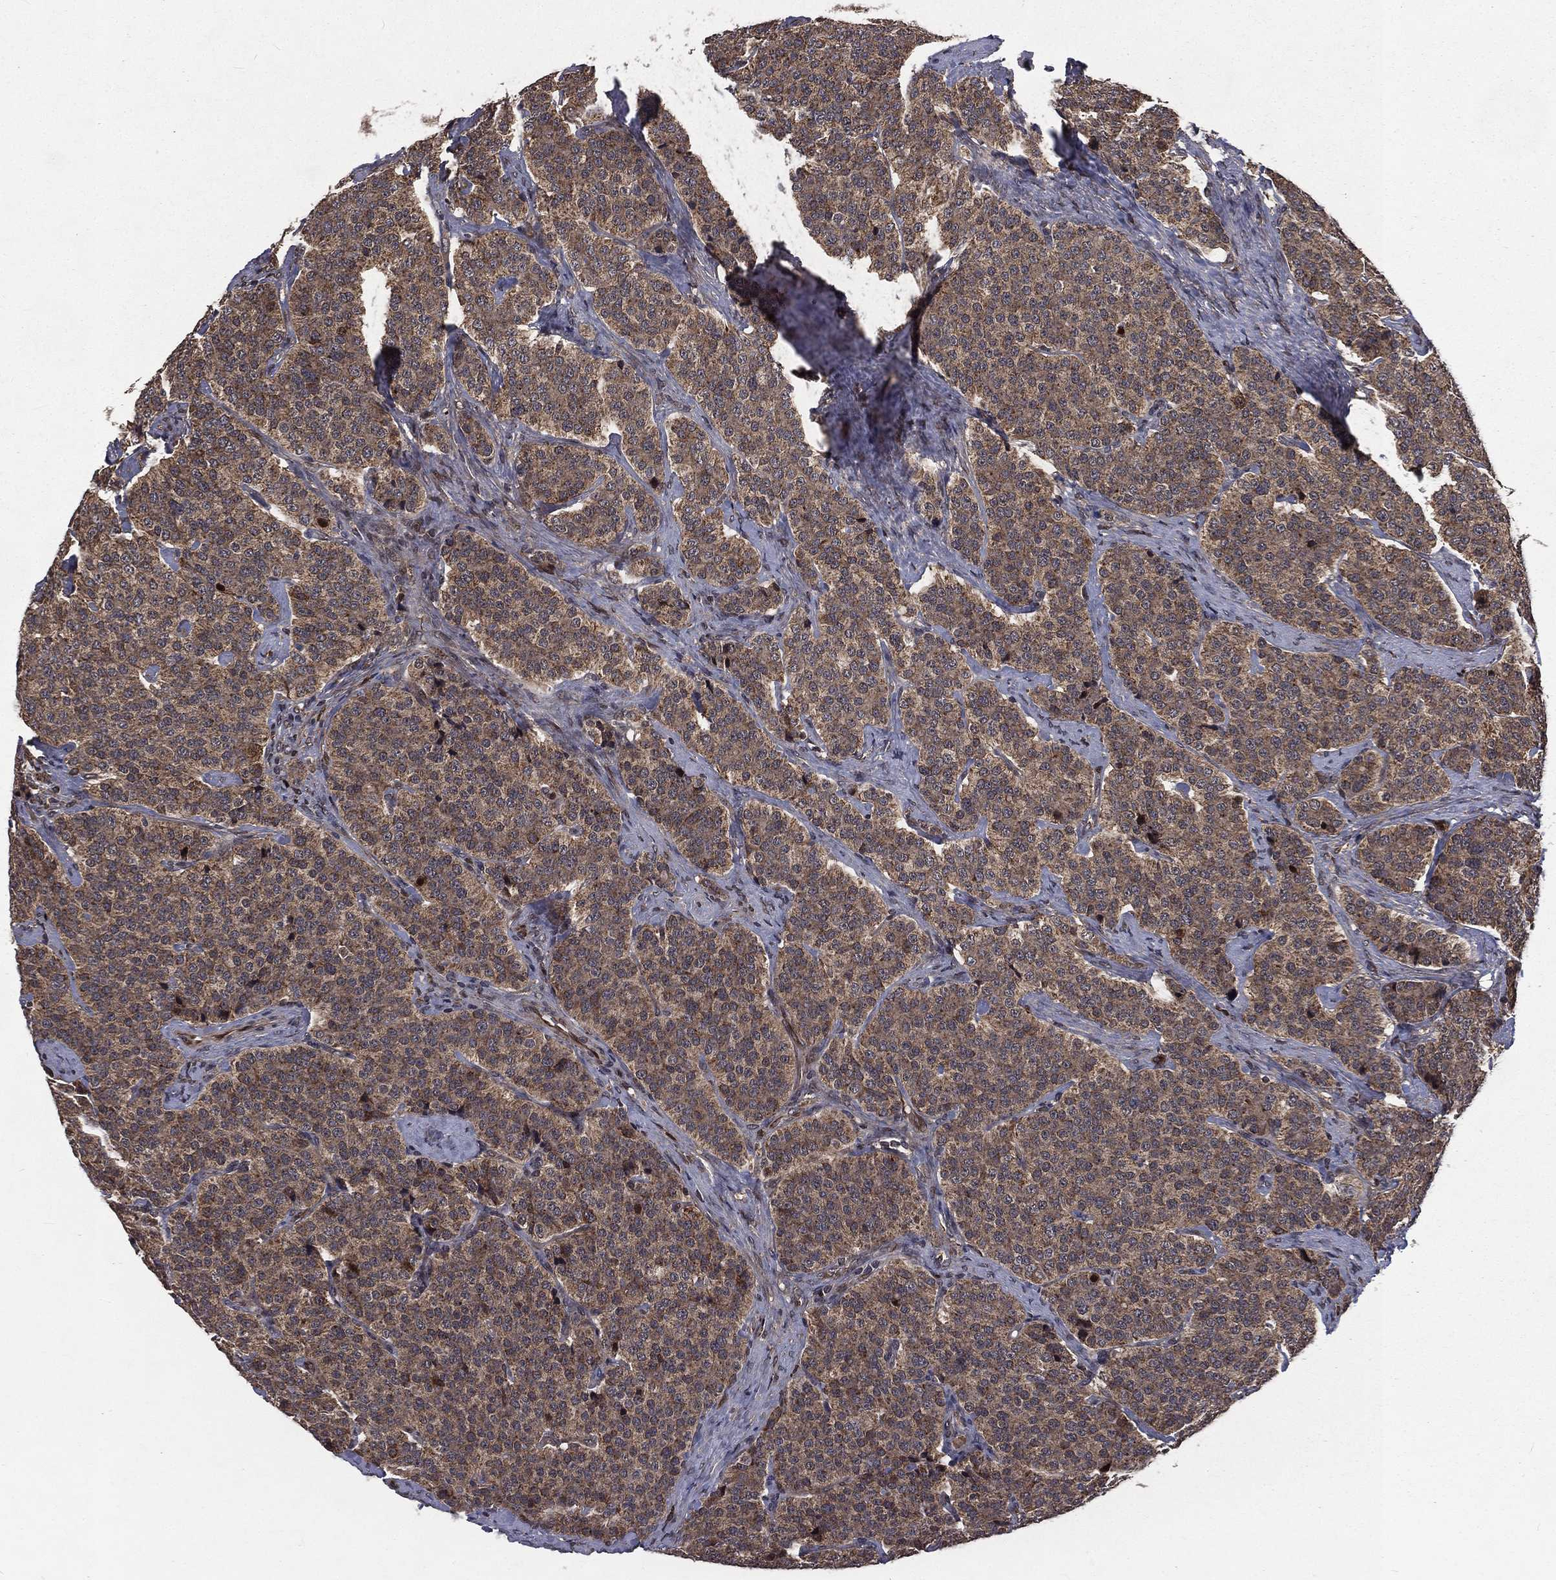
{"staining": {"intensity": "weak", "quantity": ">75%", "location": "cytoplasmic/membranous"}, "tissue": "carcinoid", "cell_type": "Tumor cells", "image_type": "cancer", "snomed": [{"axis": "morphology", "description": "Carcinoid, malignant, NOS"}, {"axis": "topography", "description": "Small intestine"}], "caption": "High-magnification brightfield microscopy of malignant carcinoid stained with DAB (brown) and counterstained with hematoxylin (blue). tumor cells exhibit weak cytoplasmic/membranous positivity is seen in about>75% of cells. (DAB IHC, brown staining for protein, blue staining for nuclei).", "gene": "LENG8", "patient": {"sex": "female", "age": 58}}